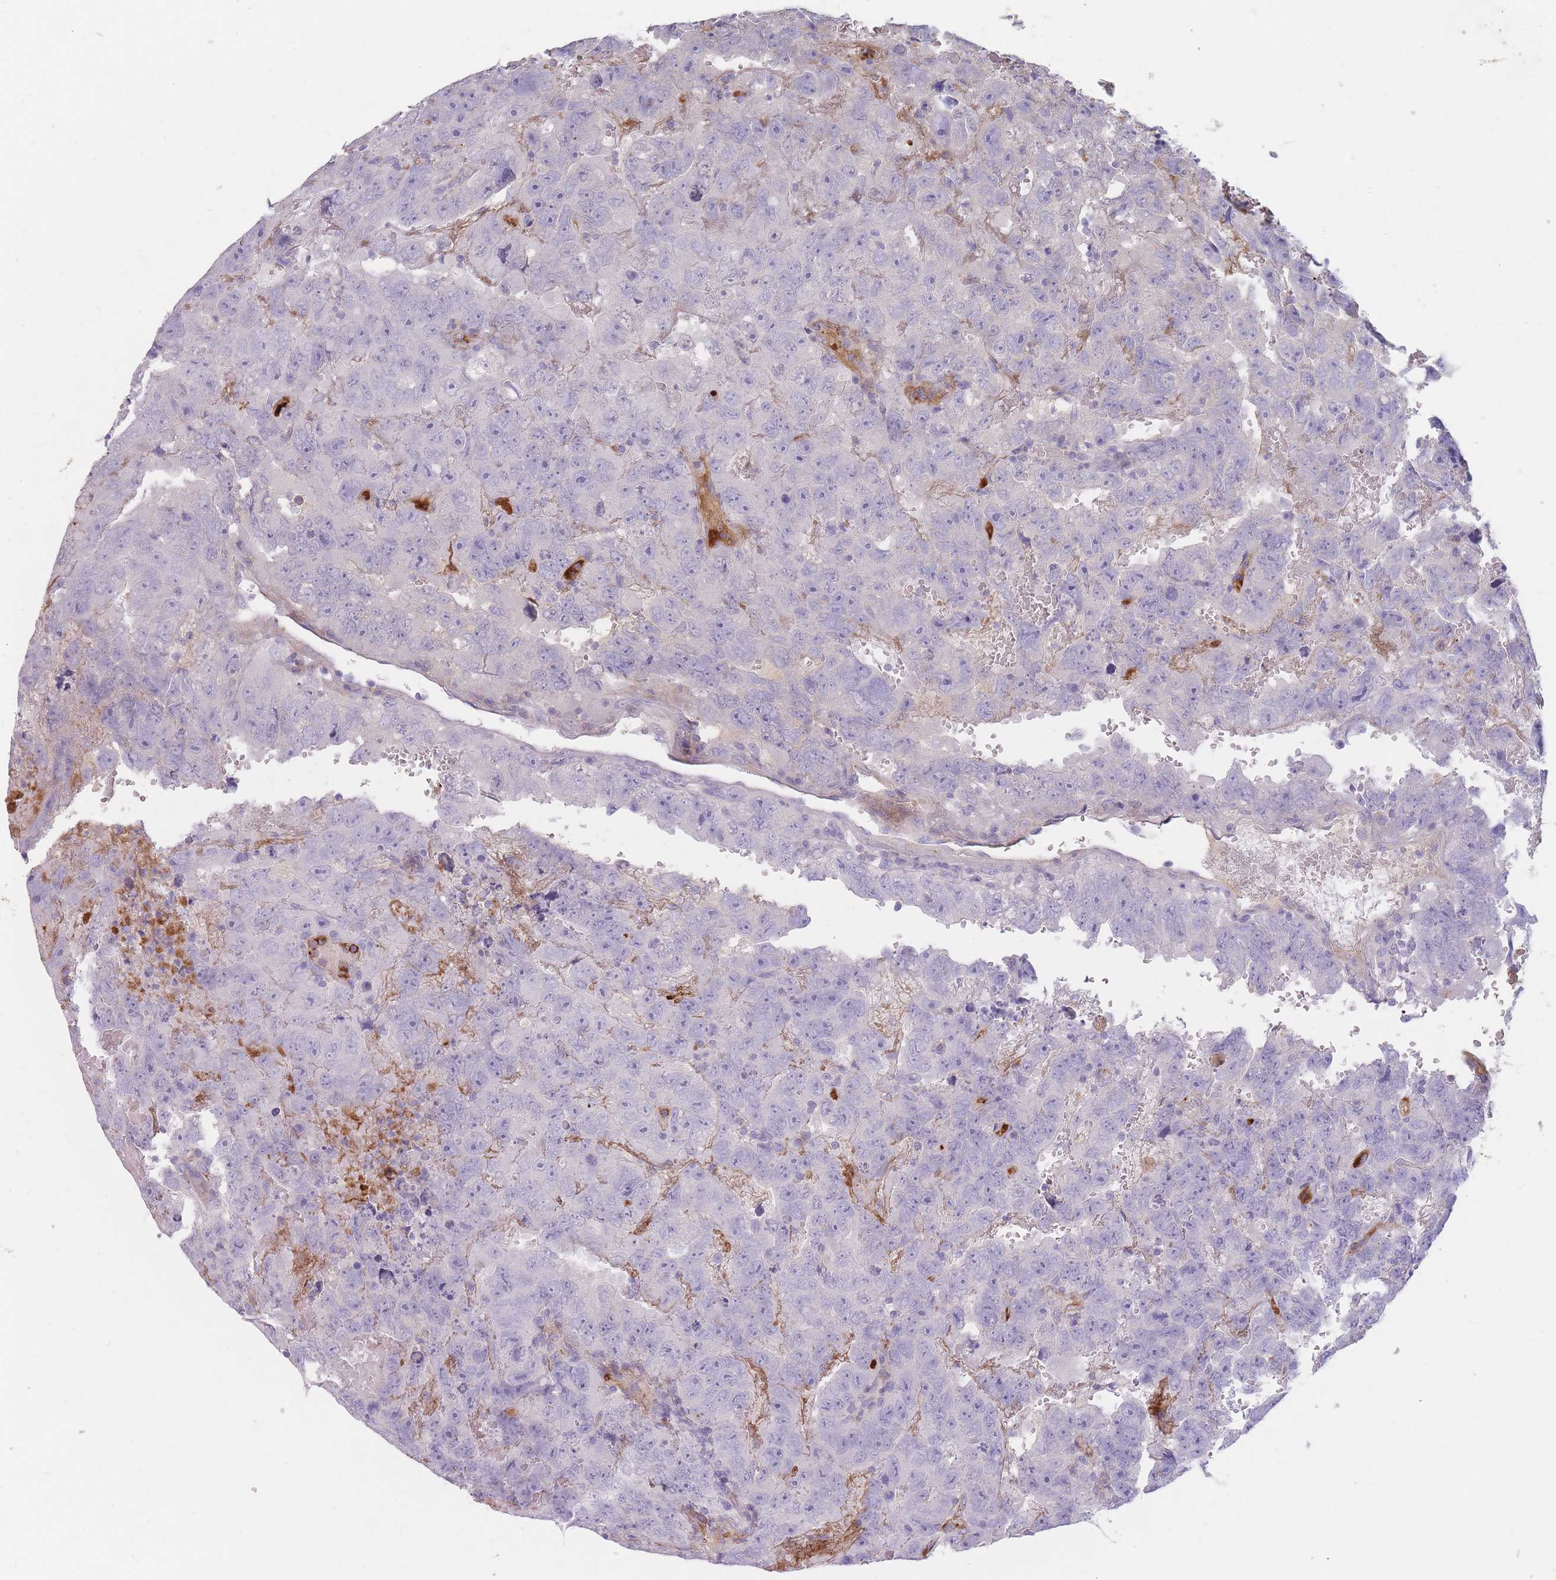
{"staining": {"intensity": "negative", "quantity": "none", "location": "none"}, "tissue": "testis cancer", "cell_type": "Tumor cells", "image_type": "cancer", "snomed": [{"axis": "morphology", "description": "Carcinoma, Embryonal, NOS"}, {"axis": "topography", "description": "Testis"}], "caption": "Protein analysis of testis cancer (embryonal carcinoma) exhibits no significant positivity in tumor cells.", "gene": "PRG4", "patient": {"sex": "male", "age": 45}}